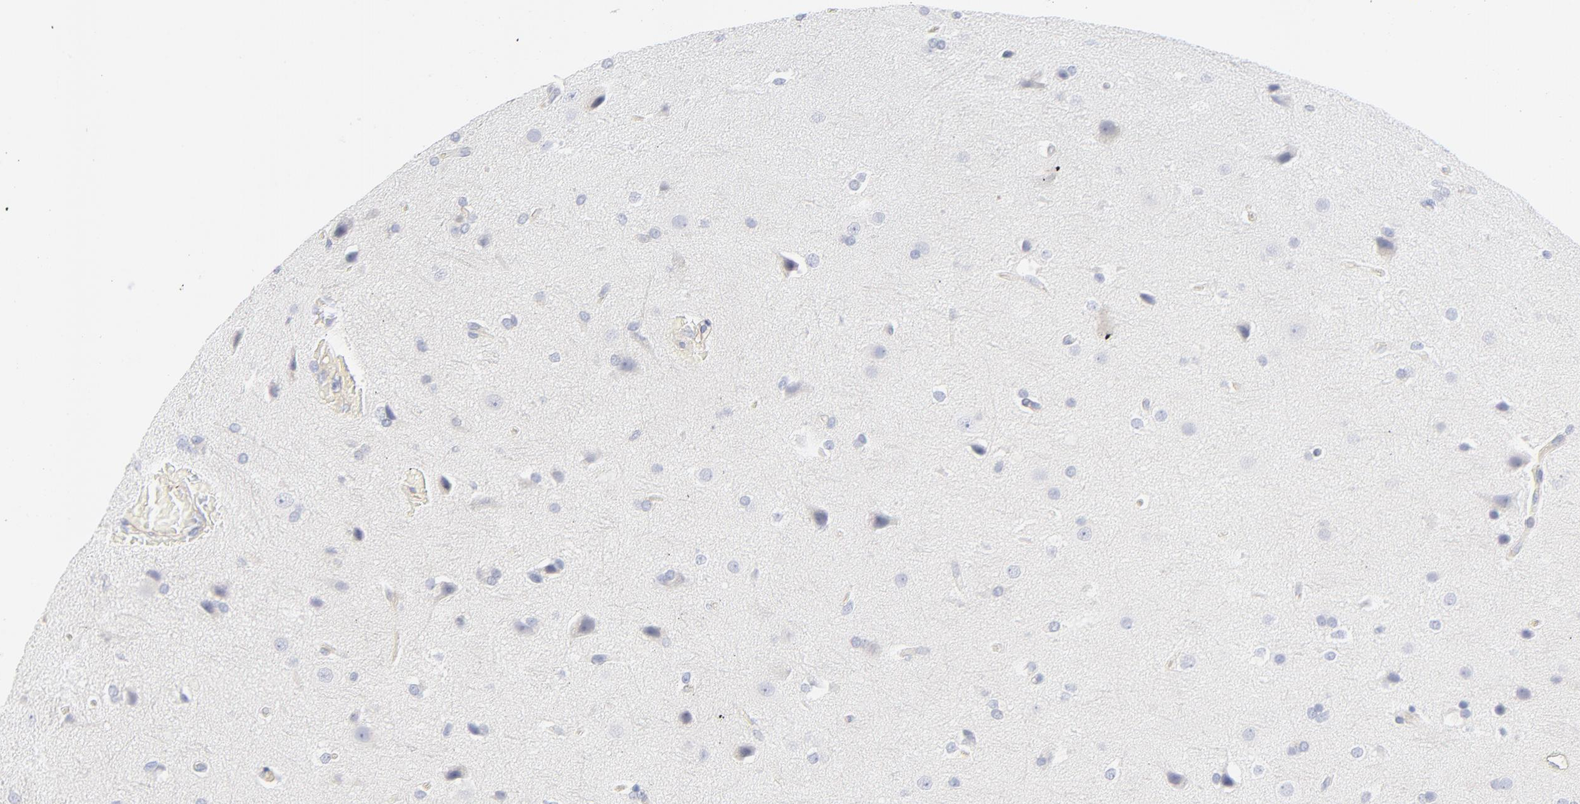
{"staining": {"intensity": "negative", "quantity": "none", "location": "none"}, "tissue": "glioma", "cell_type": "Tumor cells", "image_type": "cancer", "snomed": [{"axis": "morphology", "description": "Glioma, malignant, Low grade"}, {"axis": "topography", "description": "Cerebral cortex"}], "caption": "There is no significant staining in tumor cells of malignant low-grade glioma.", "gene": "ITGA5", "patient": {"sex": "female", "age": 47}}